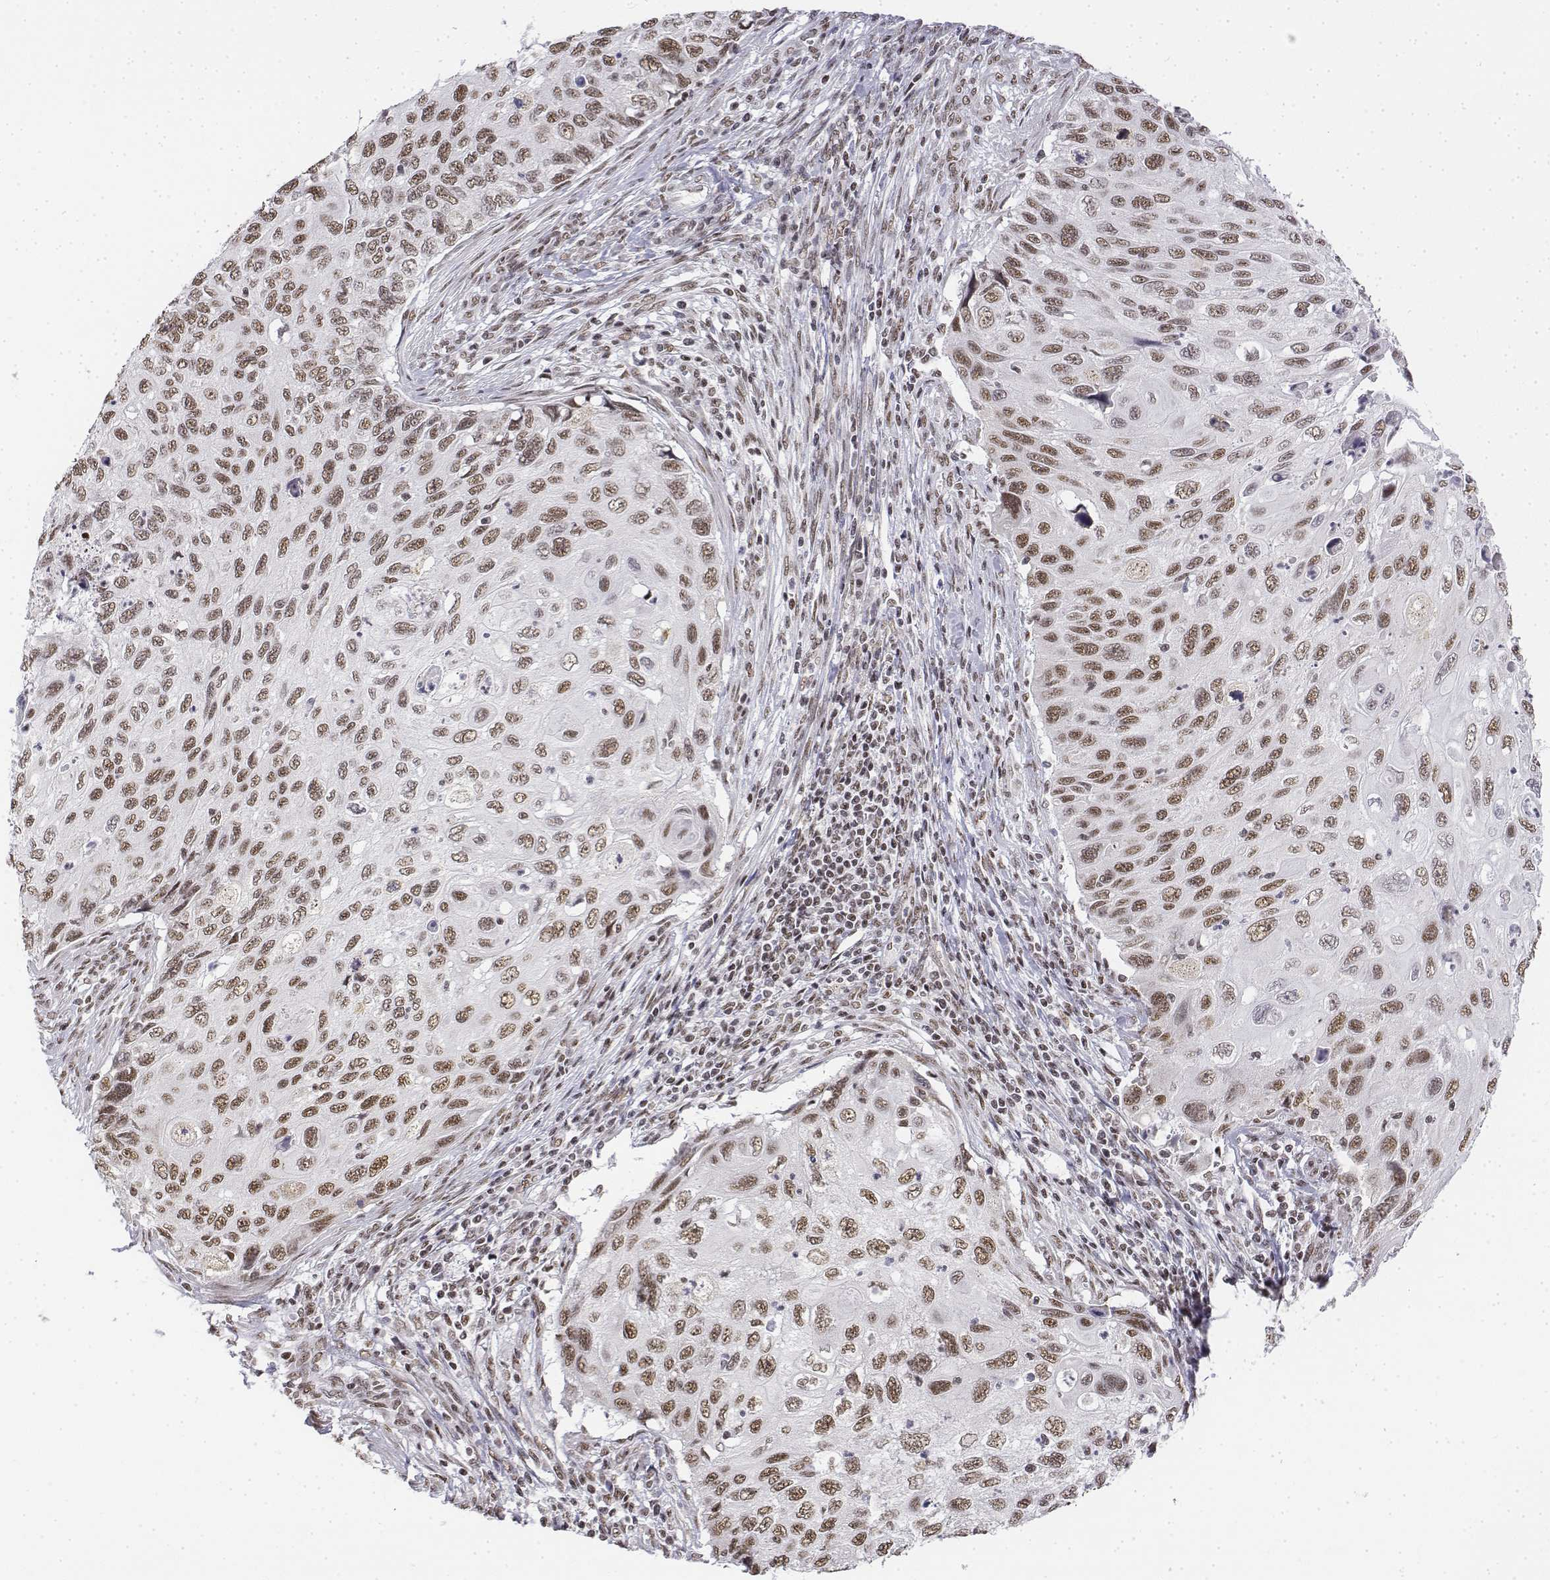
{"staining": {"intensity": "weak", "quantity": ">75%", "location": "nuclear"}, "tissue": "cervical cancer", "cell_type": "Tumor cells", "image_type": "cancer", "snomed": [{"axis": "morphology", "description": "Squamous cell carcinoma, NOS"}, {"axis": "topography", "description": "Cervix"}], "caption": "Human squamous cell carcinoma (cervical) stained with a brown dye exhibits weak nuclear positive positivity in about >75% of tumor cells.", "gene": "SETD1A", "patient": {"sex": "female", "age": 70}}